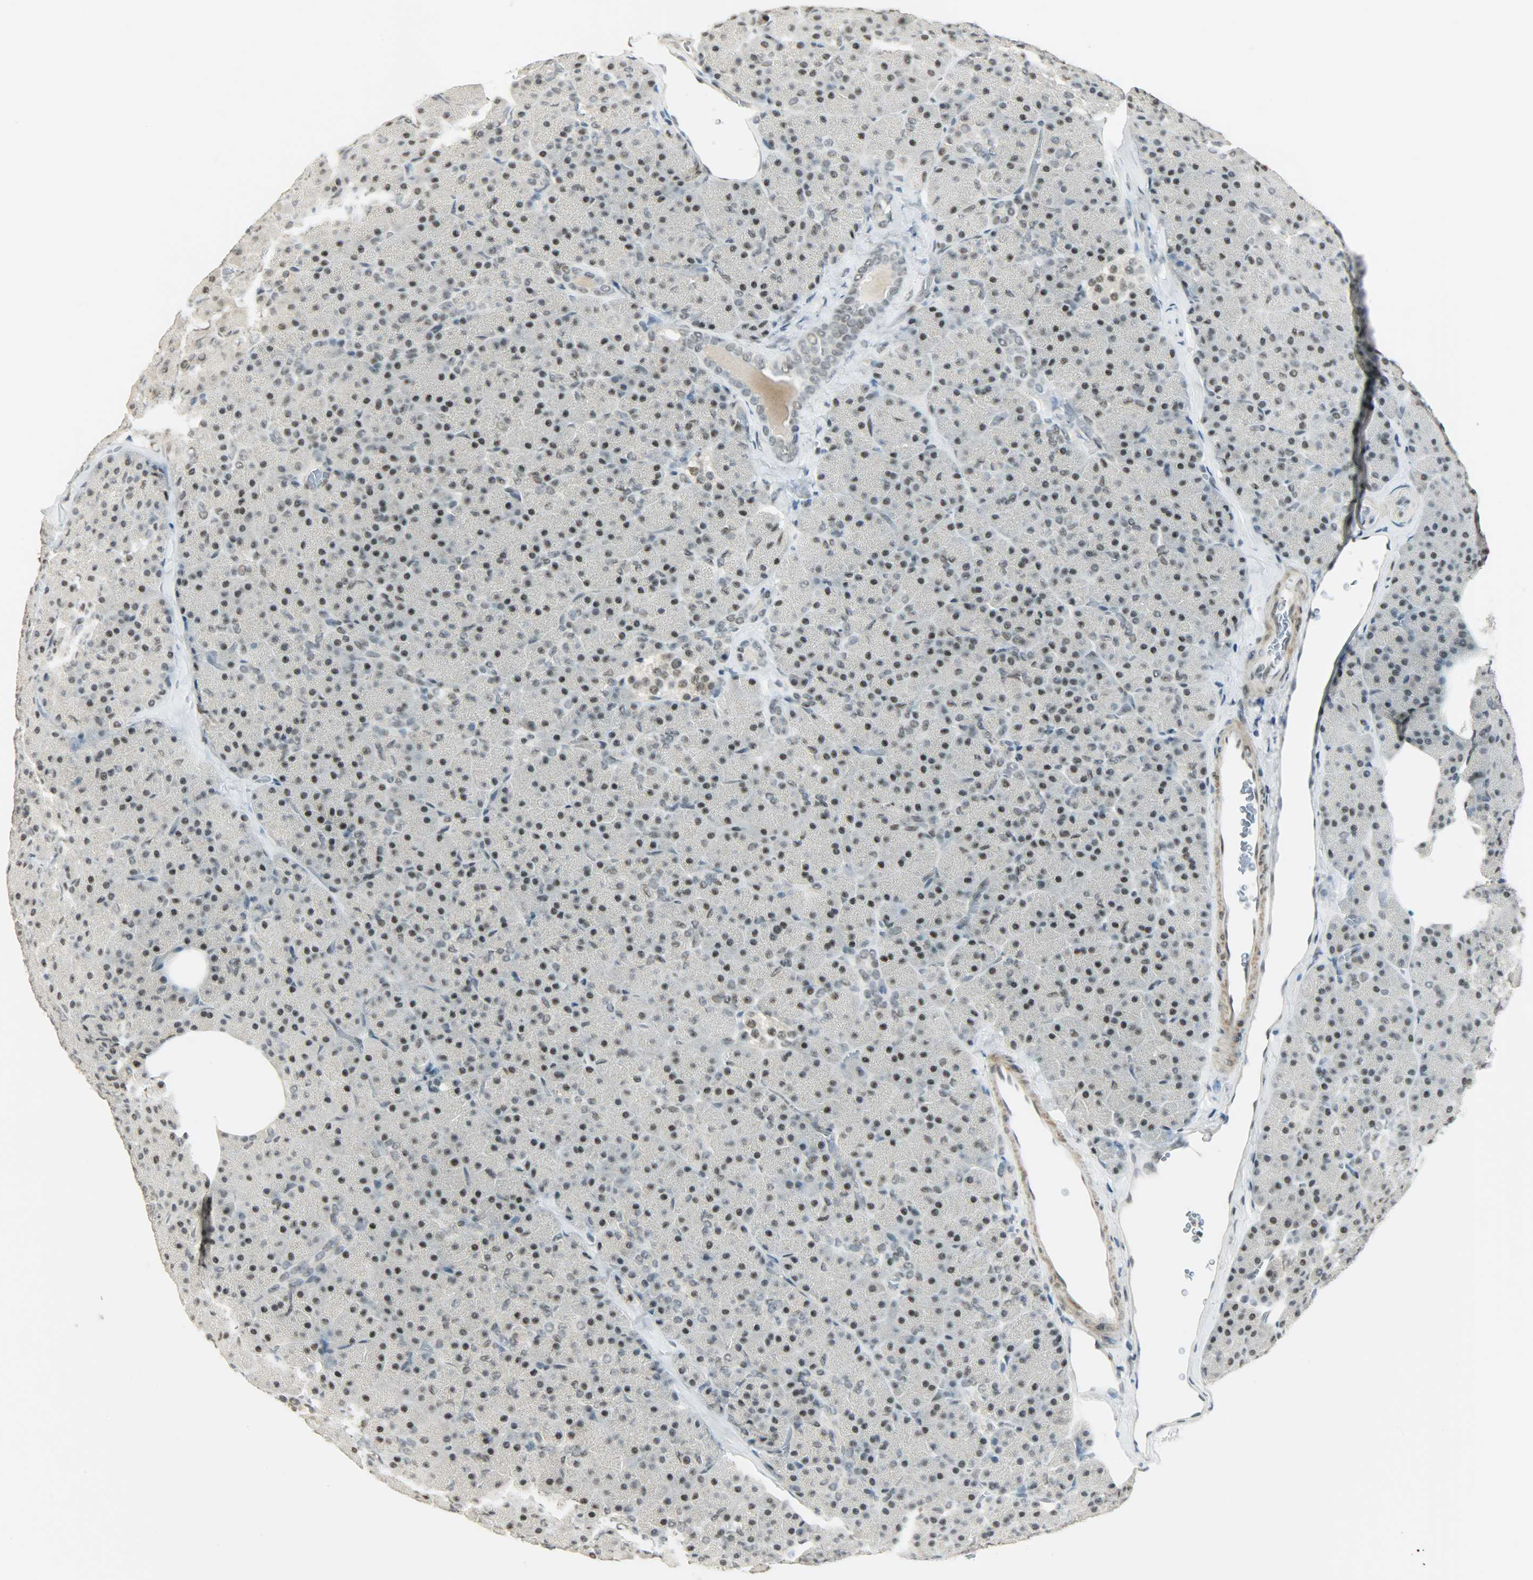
{"staining": {"intensity": "moderate", "quantity": ">75%", "location": "nuclear"}, "tissue": "pancreas", "cell_type": "Exocrine glandular cells", "image_type": "normal", "snomed": [{"axis": "morphology", "description": "Normal tissue, NOS"}, {"axis": "topography", "description": "Pancreas"}], "caption": "Moderate nuclear positivity for a protein is present in about >75% of exocrine glandular cells of unremarkable pancreas using IHC.", "gene": "SUGP1", "patient": {"sex": "female", "age": 35}}